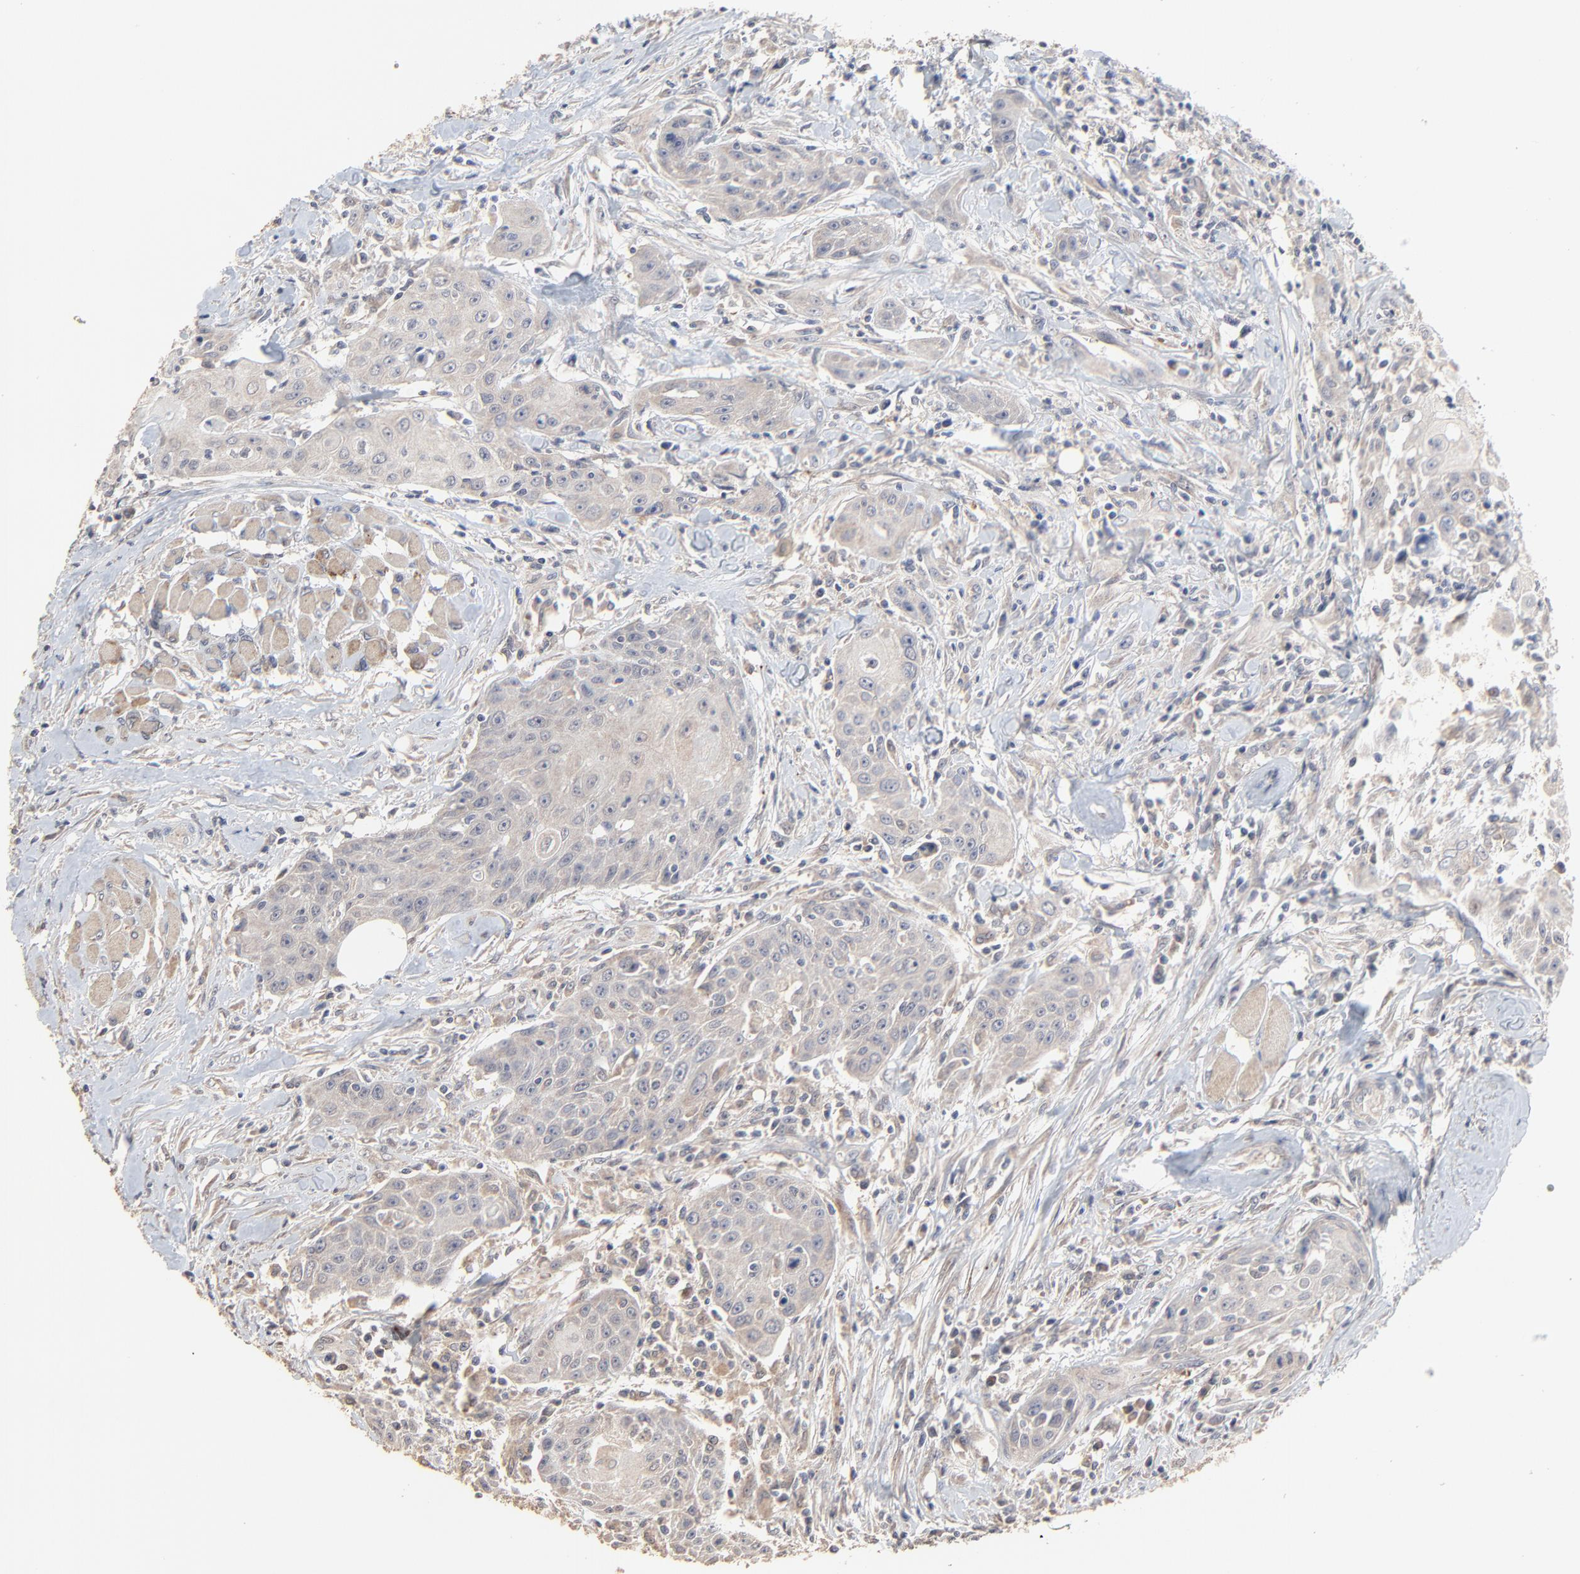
{"staining": {"intensity": "weak", "quantity": ">75%", "location": "cytoplasmic/membranous"}, "tissue": "head and neck cancer", "cell_type": "Tumor cells", "image_type": "cancer", "snomed": [{"axis": "morphology", "description": "Squamous cell carcinoma, NOS"}, {"axis": "topography", "description": "Oral tissue"}, {"axis": "topography", "description": "Head-Neck"}], "caption": "Head and neck cancer (squamous cell carcinoma) was stained to show a protein in brown. There is low levels of weak cytoplasmic/membranous expression in about >75% of tumor cells.", "gene": "FANCB", "patient": {"sex": "female", "age": 82}}